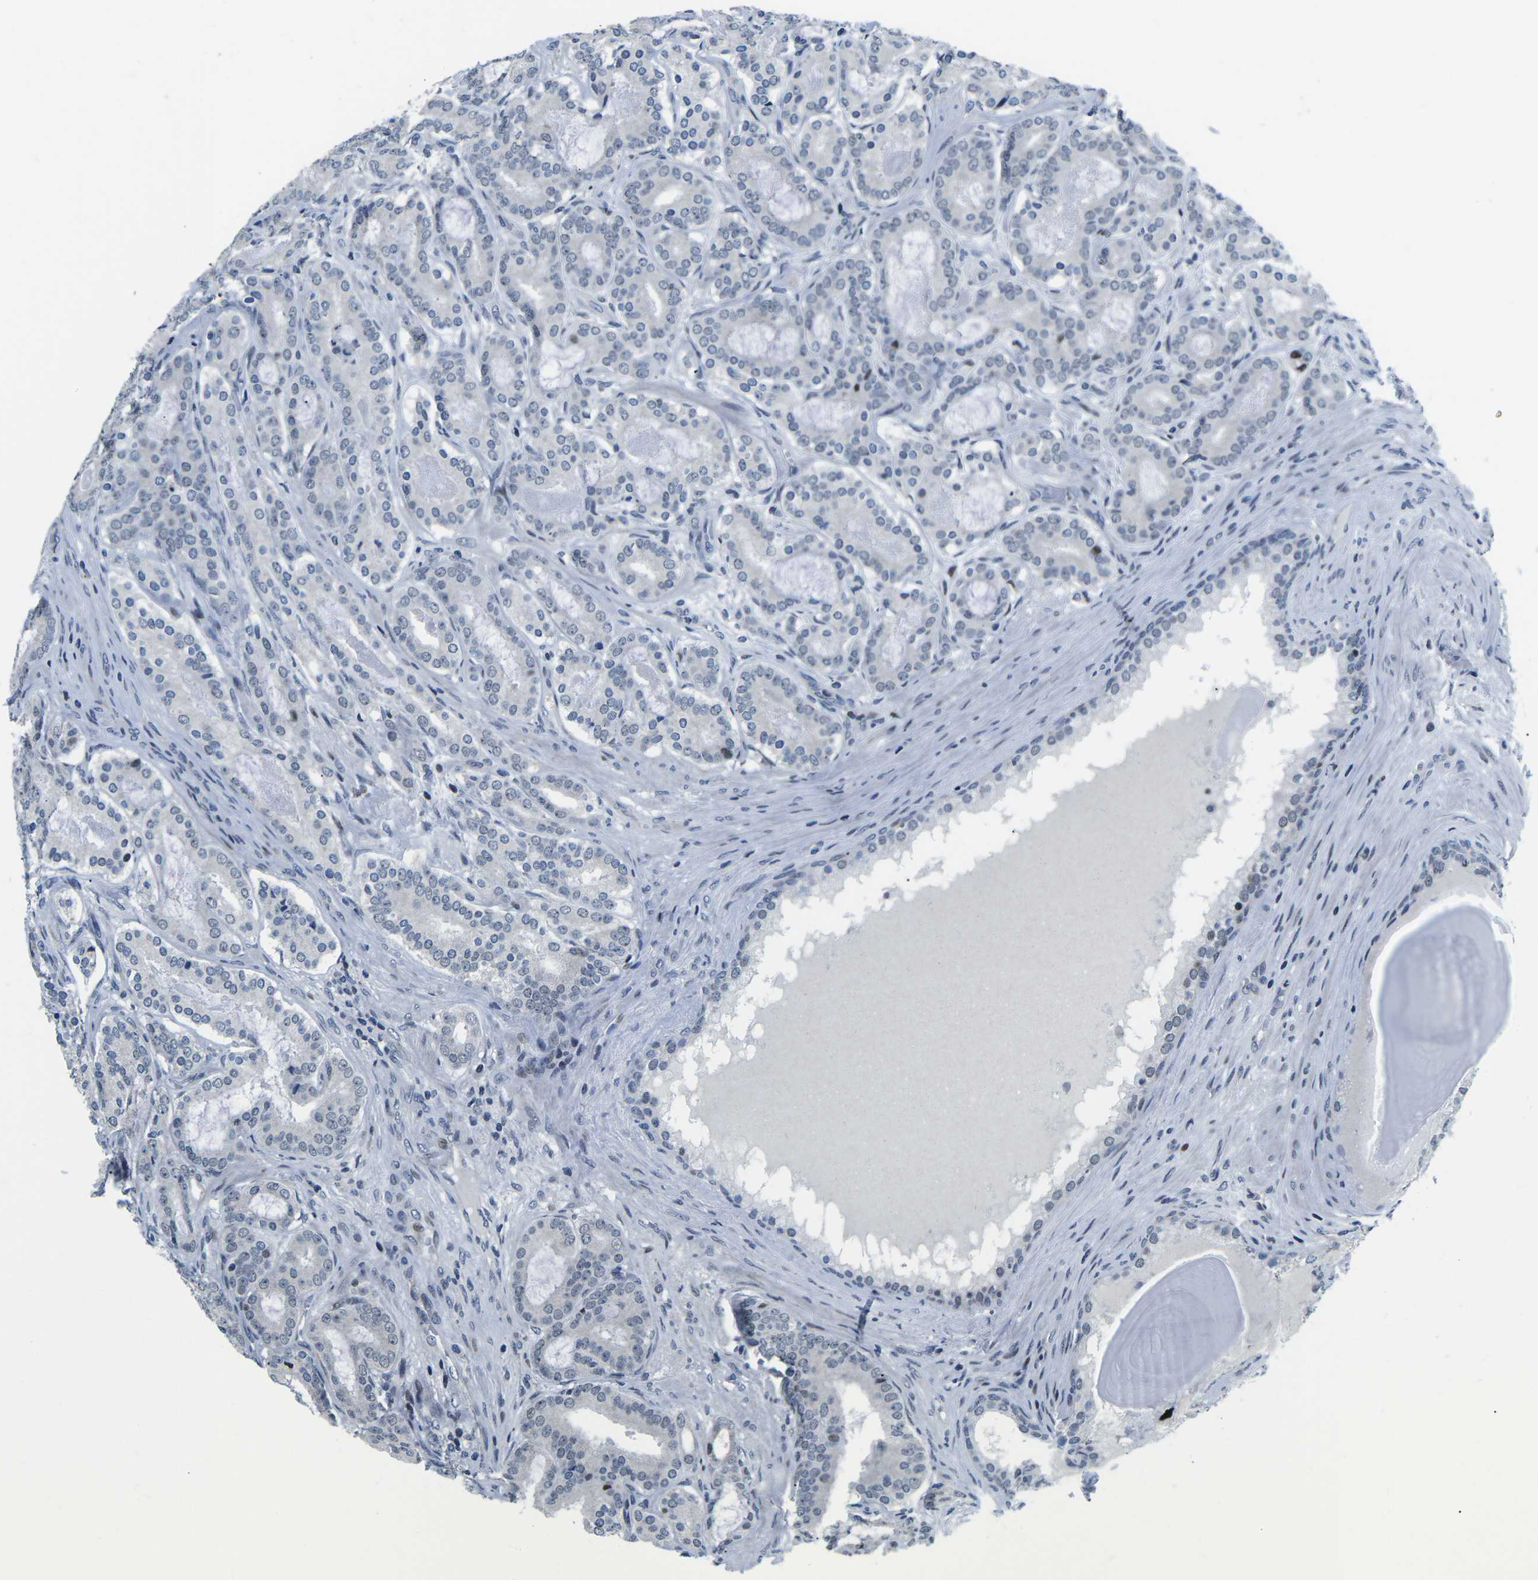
{"staining": {"intensity": "negative", "quantity": "none", "location": "none"}, "tissue": "prostate cancer", "cell_type": "Tumor cells", "image_type": "cancer", "snomed": [{"axis": "morphology", "description": "Adenocarcinoma, High grade"}, {"axis": "topography", "description": "Prostate"}], "caption": "This is an immunohistochemistry (IHC) micrograph of human adenocarcinoma (high-grade) (prostate). There is no expression in tumor cells.", "gene": "CDC73", "patient": {"sex": "male", "age": 60}}